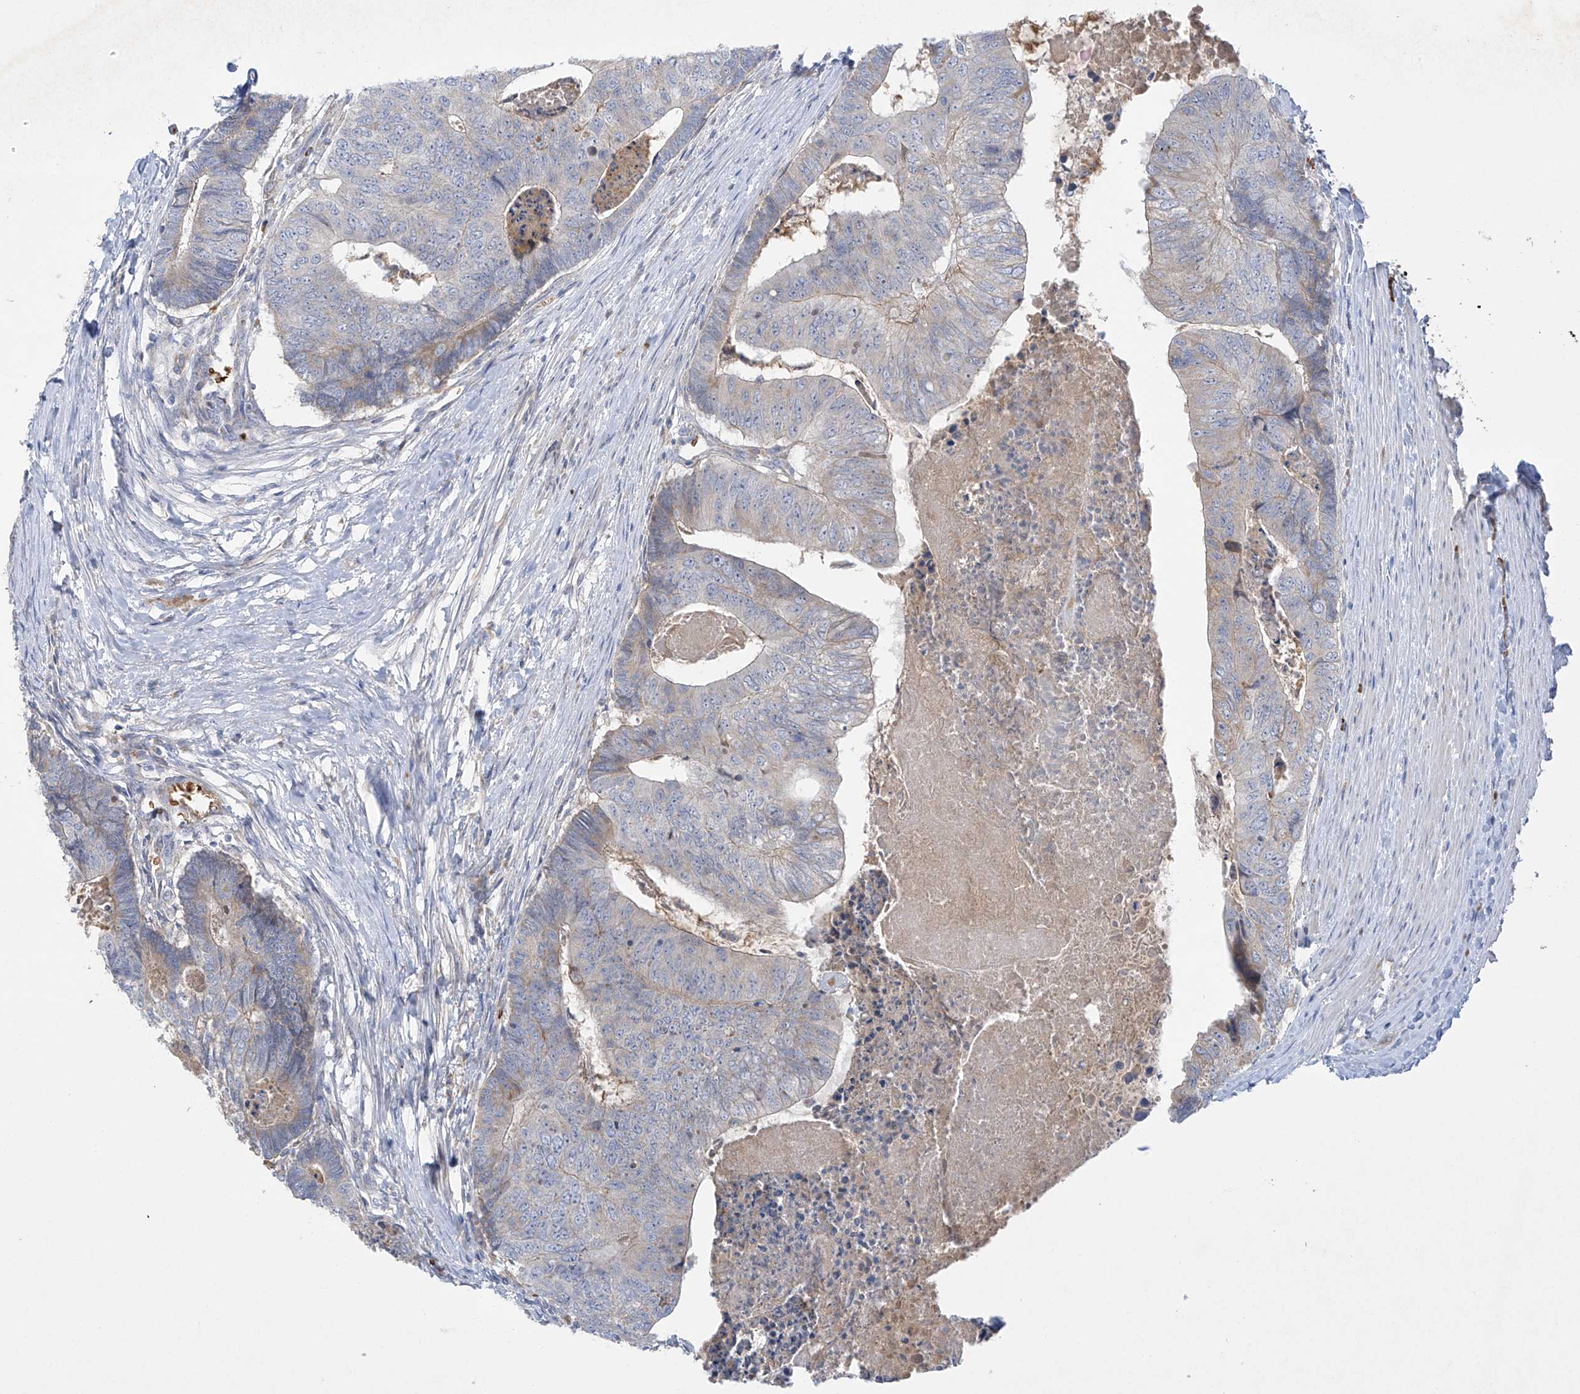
{"staining": {"intensity": "moderate", "quantity": "<25%", "location": "cytoplasmic/membranous"}, "tissue": "colorectal cancer", "cell_type": "Tumor cells", "image_type": "cancer", "snomed": [{"axis": "morphology", "description": "Adenocarcinoma, NOS"}, {"axis": "topography", "description": "Colon"}], "caption": "Colorectal cancer was stained to show a protein in brown. There is low levels of moderate cytoplasmic/membranous expression in about <25% of tumor cells.", "gene": "METTL18", "patient": {"sex": "female", "age": 67}}